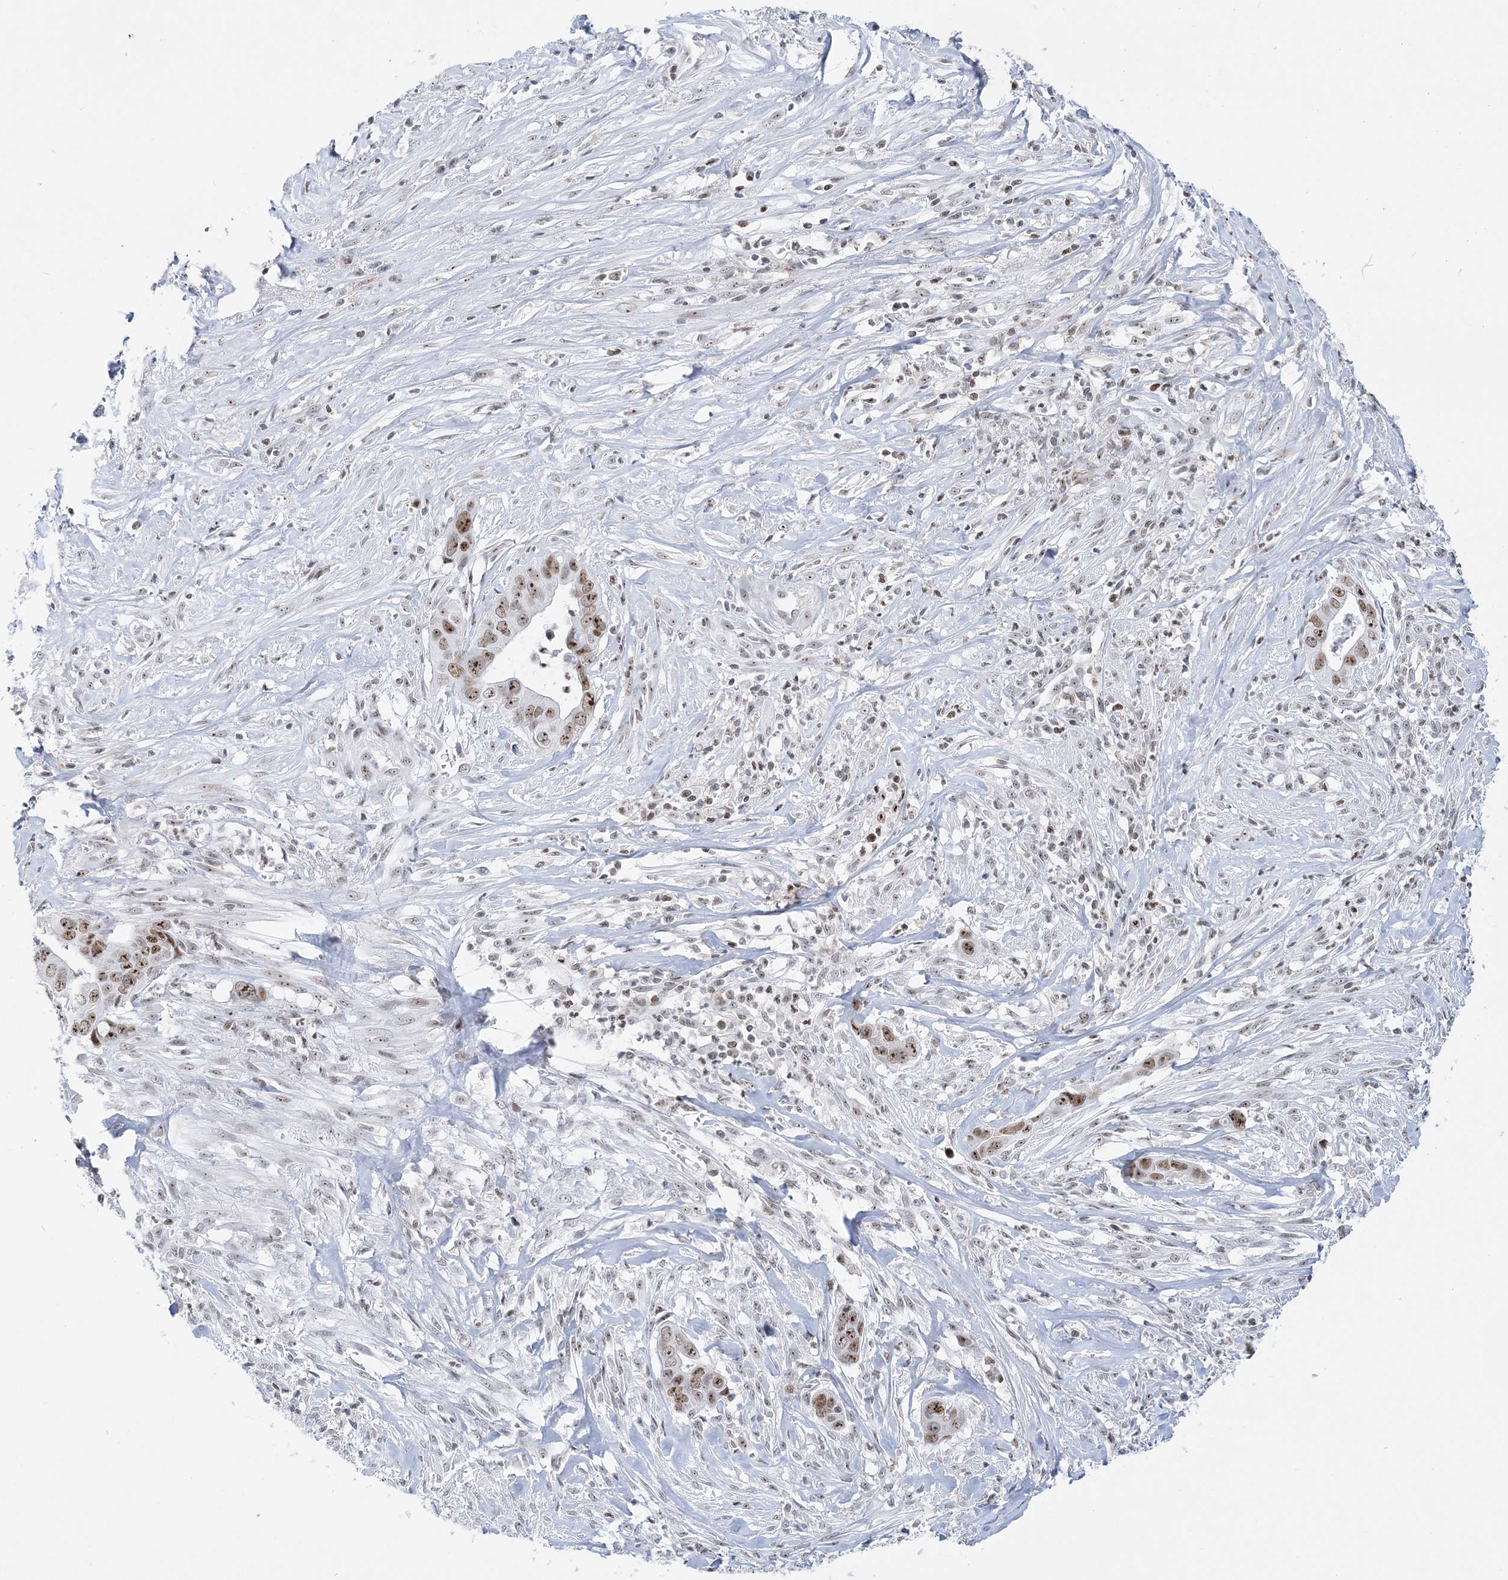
{"staining": {"intensity": "moderate", "quantity": ">75%", "location": "nuclear"}, "tissue": "liver cancer", "cell_type": "Tumor cells", "image_type": "cancer", "snomed": [{"axis": "morphology", "description": "Cholangiocarcinoma"}, {"axis": "topography", "description": "Liver"}], "caption": "Immunohistochemistry of human liver cholangiocarcinoma demonstrates medium levels of moderate nuclear staining in approximately >75% of tumor cells. Immunohistochemistry stains the protein in brown and the nuclei are stained blue.", "gene": "DDX21", "patient": {"sex": "female", "age": 79}}